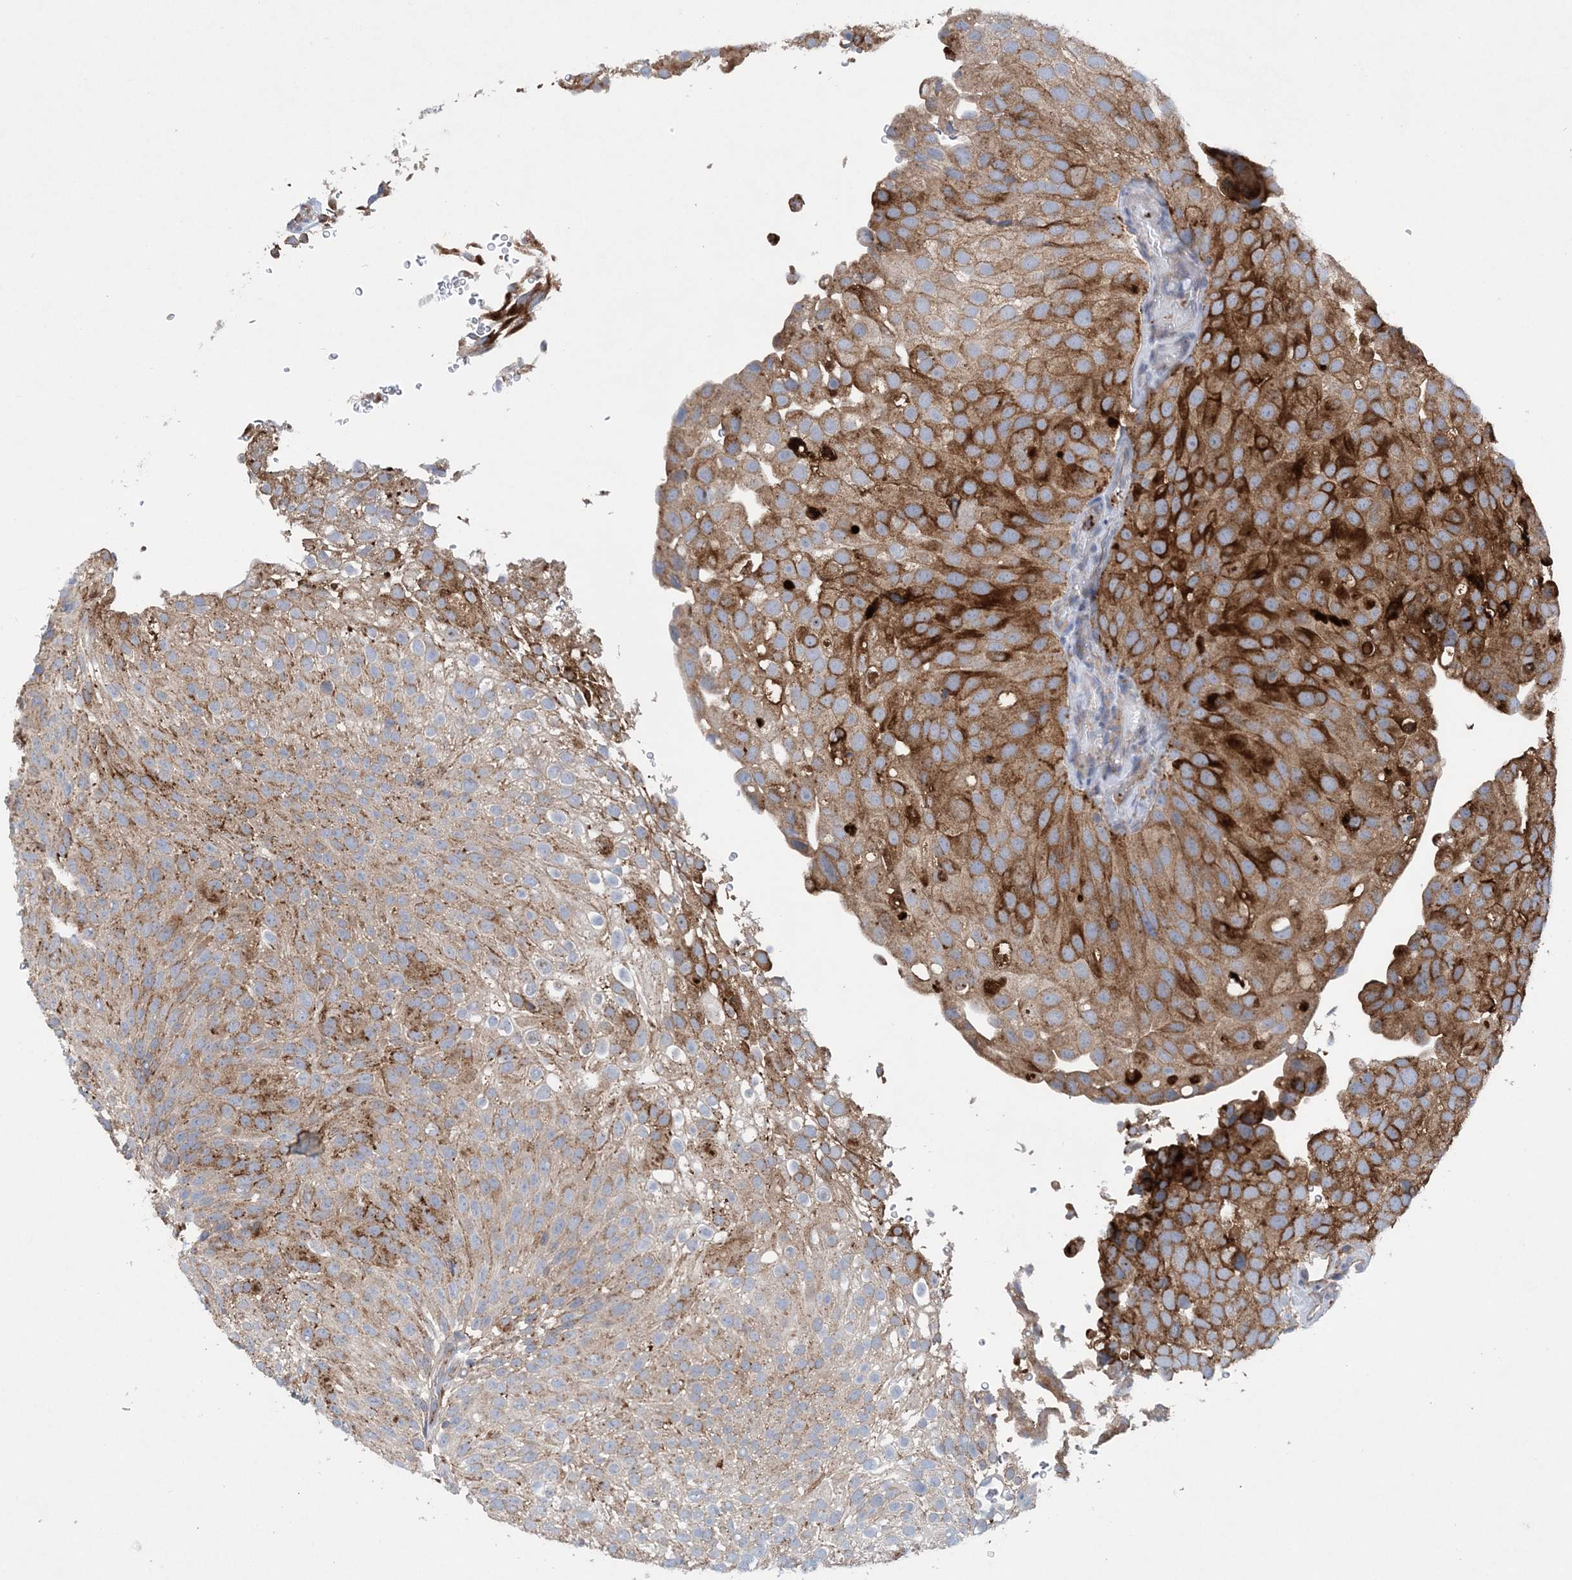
{"staining": {"intensity": "moderate", "quantity": "25%-75%", "location": "cytoplasmic/membranous"}, "tissue": "urothelial cancer", "cell_type": "Tumor cells", "image_type": "cancer", "snomed": [{"axis": "morphology", "description": "Urothelial carcinoma, Low grade"}, {"axis": "topography", "description": "Urinary bladder"}], "caption": "Immunohistochemistry image of neoplastic tissue: urothelial carcinoma (low-grade) stained using immunohistochemistry displays medium levels of moderate protein expression localized specifically in the cytoplasmic/membranous of tumor cells, appearing as a cytoplasmic/membranous brown color.", "gene": "PTTG1IP", "patient": {"sex": "male", "age": 78}}